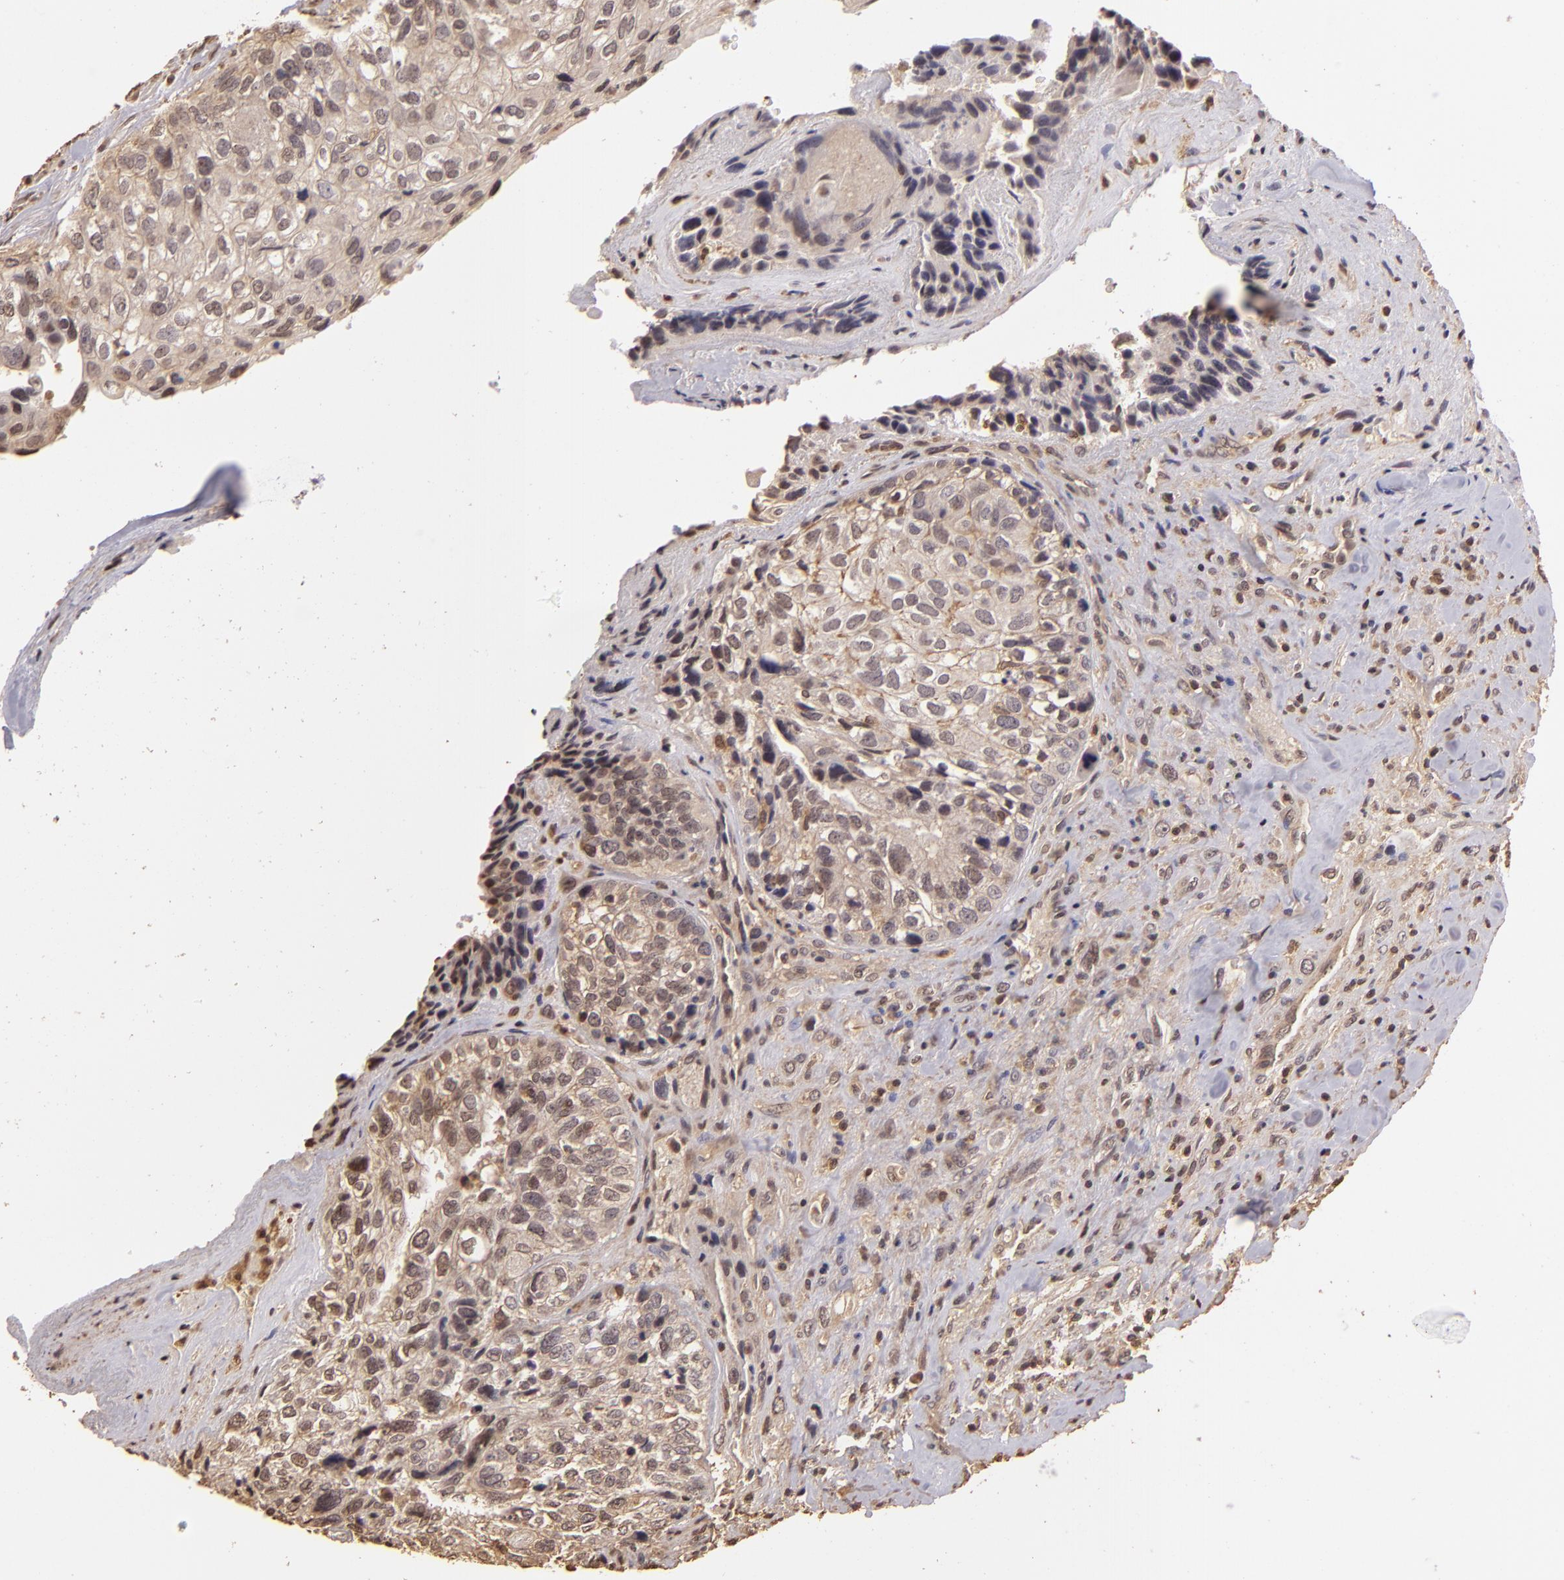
{"staining": {"intensity": "weak", "quantity": ">75%", "location": "cytoplasmic/membranous"}, "tissue": "breast cancer", "cell_type": "Tumor cells", "image_type": "cancer", "snomed": [{"axis": "morphology", "description": "Neoplasm, malignant, NOS"}, {"axis": "topography", "description": "Breast"}], "caption": "Immunohistochemistry of human malignant neoplasm (breast) reveals low levels of weak cytoplasmic/membranous staining in about >75% of tumor cells. Using DAB (3,3'-diaminobenzidine) (brown) and hematoxylin (blue) stains, captured at high magnification using brightfield microscopy.", "gene": "ARPC2", "patient": {"sex": "female", "age": 50}}